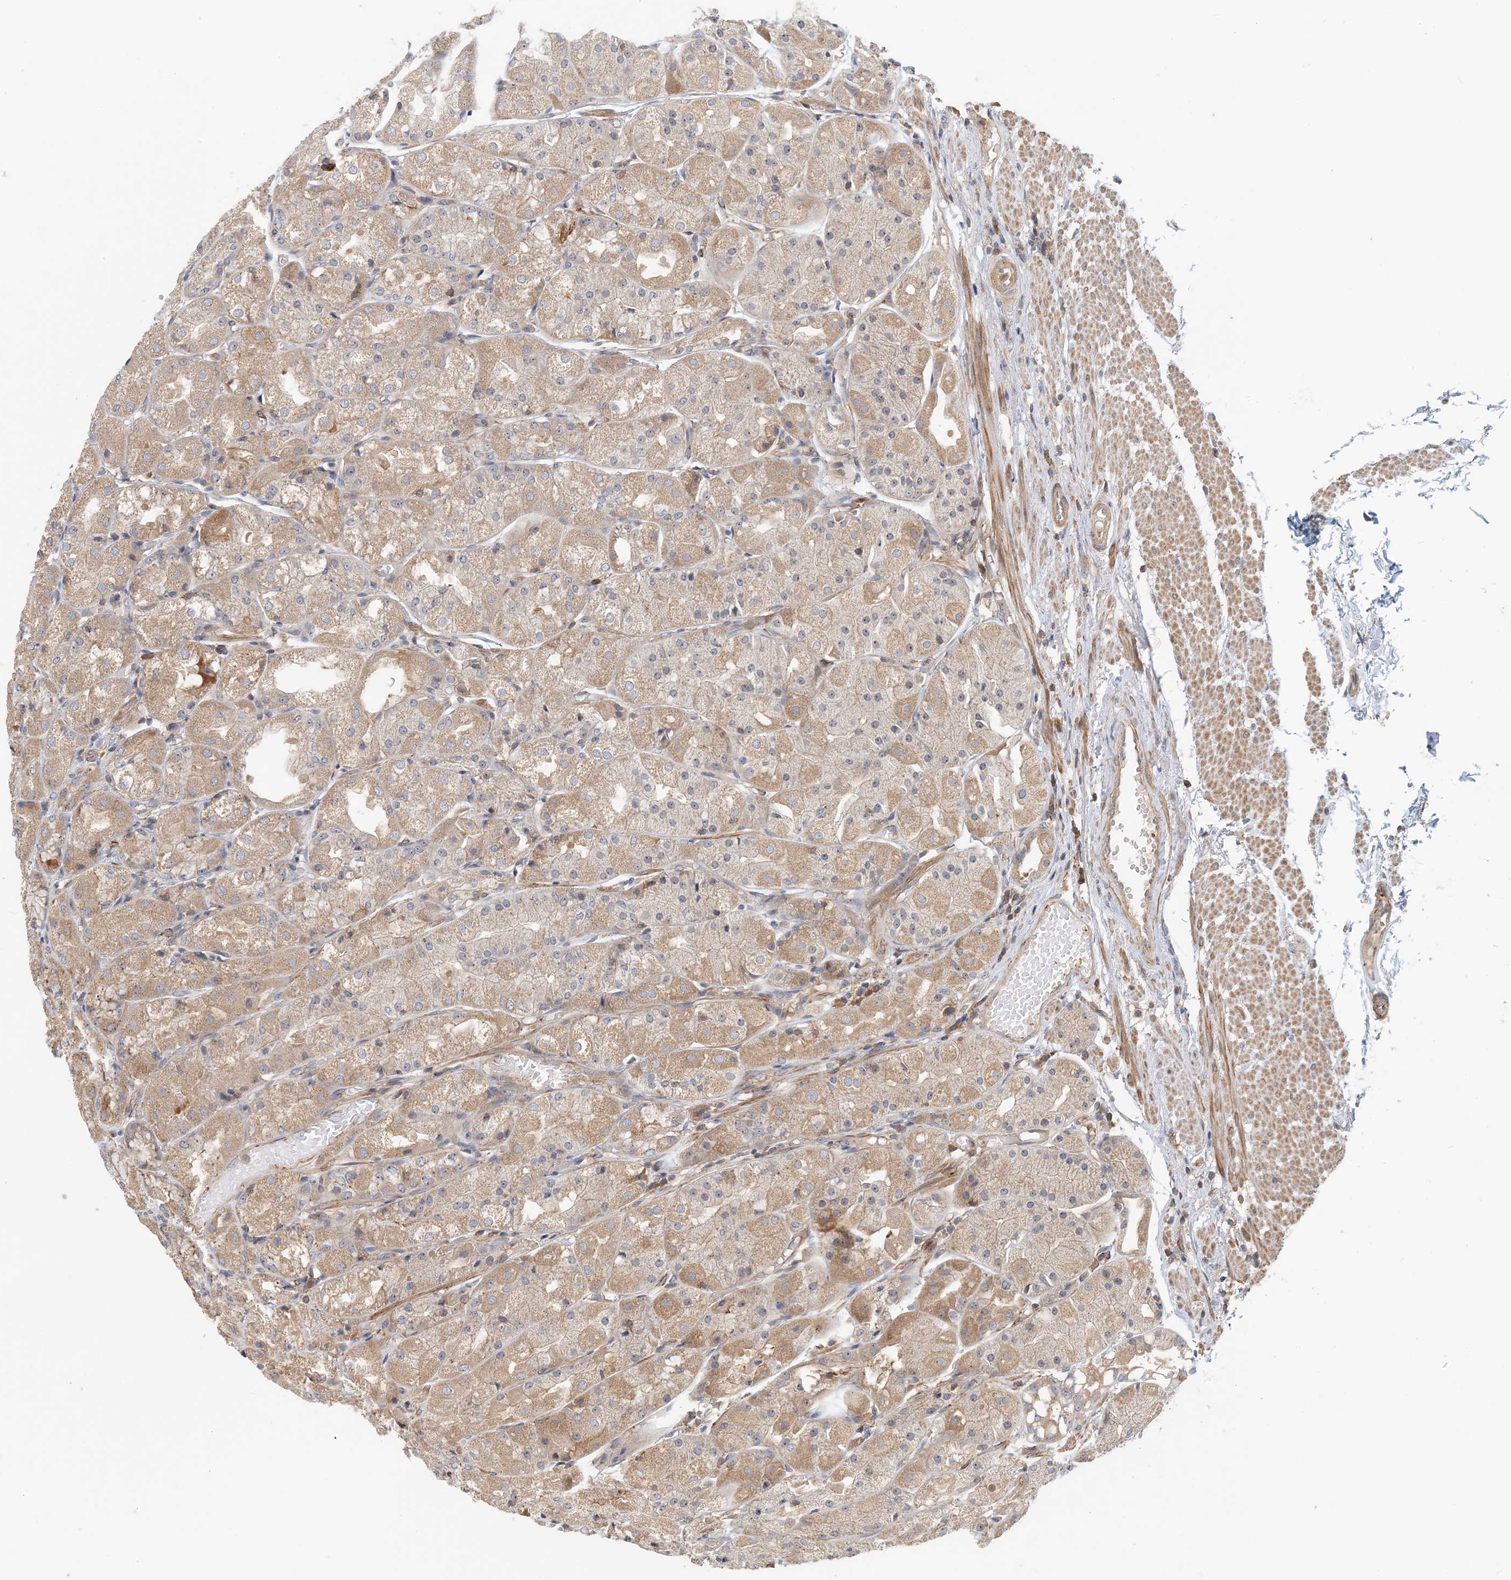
{"staining": {"intensity": "moderate", "quantity": ">75%", "location": "cytoplasmic/membranous"}, "tissue": "stomach", "cell_type": "Glandular cells", "image_type": "normal", "snomed": [{"axis": "morphology", "description": "Normal tissue, NOS"}, {"axis": "topography", "description": "Stomach, upper"}], "caption": "Normal stomach reveals moderate cytoplasmic/membranous positivity in approximately >75% of glandular cells, visualized by immunohistochemistry.", "gene": "COLEC11", "patient": {"sex": "male", "age": 72}}